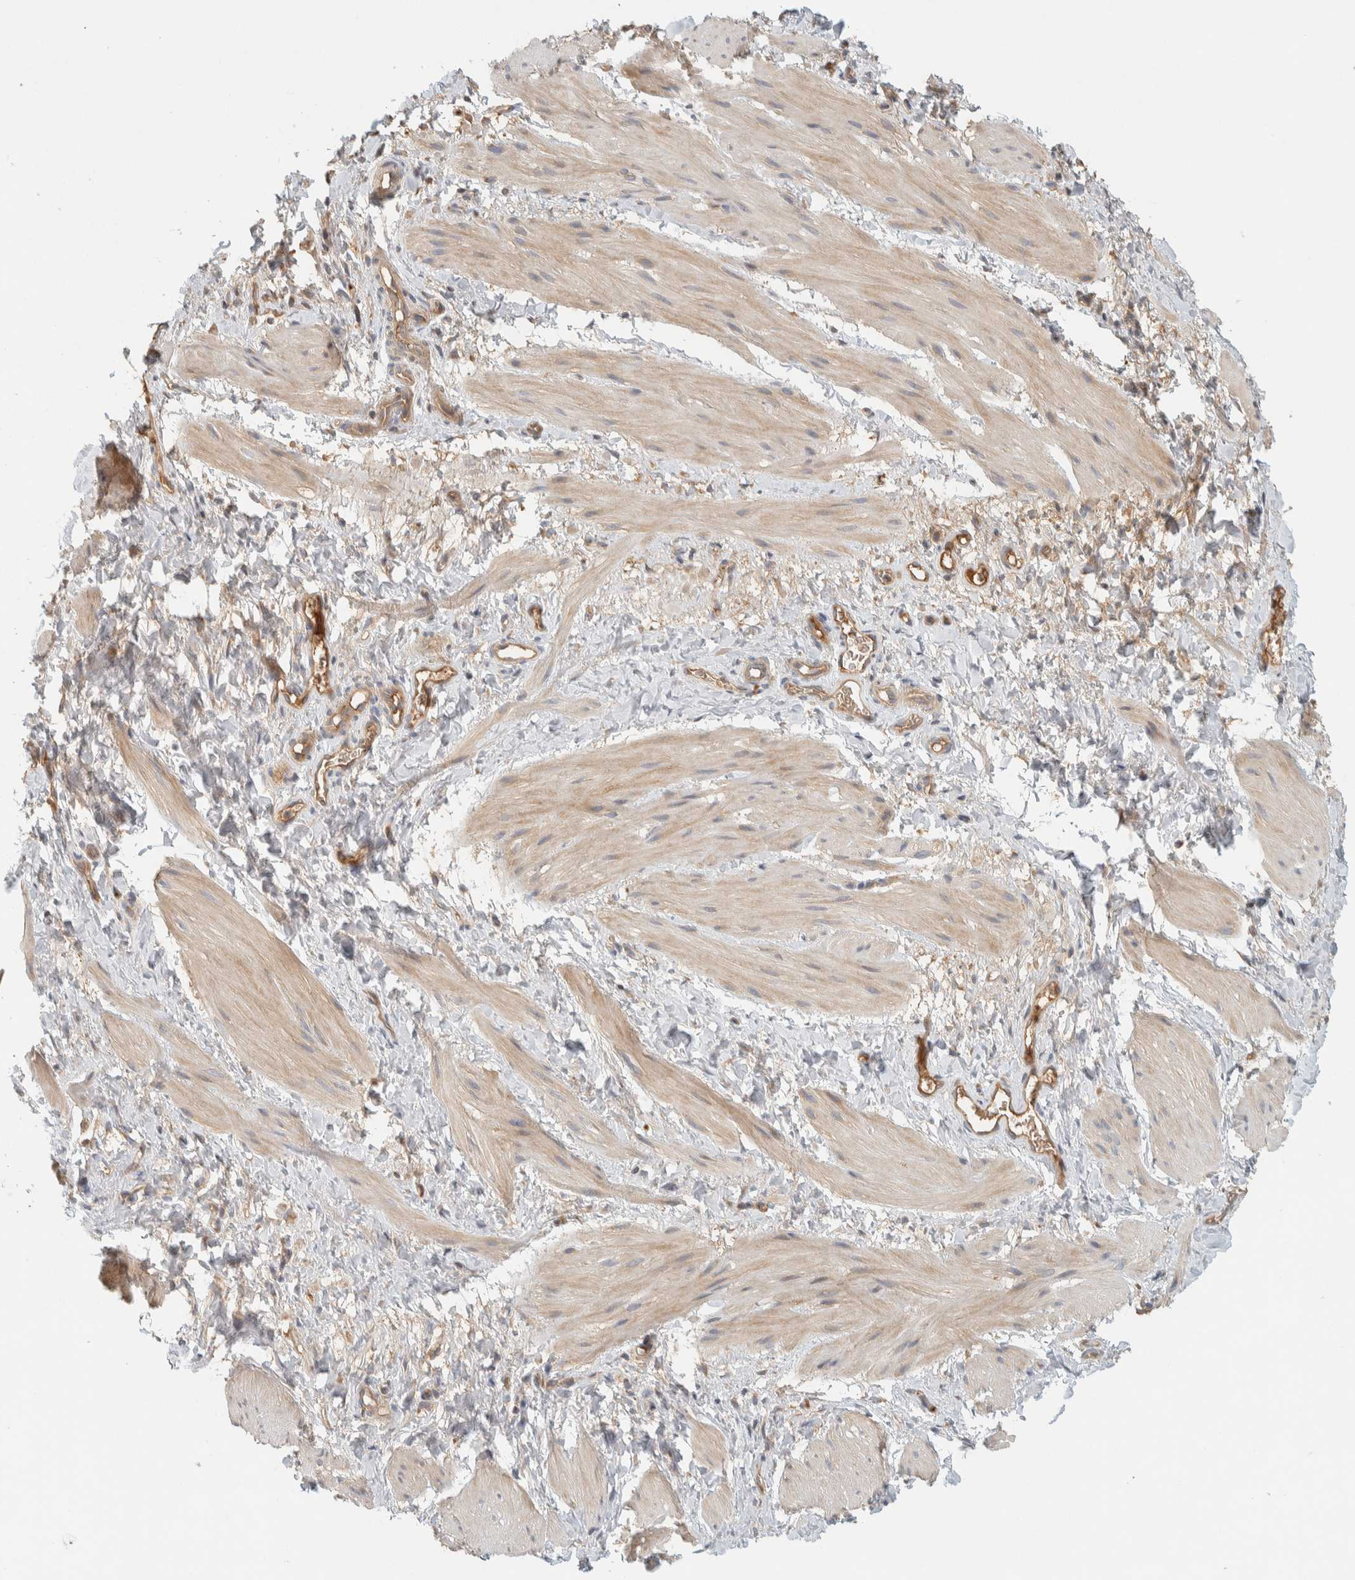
{"staining": {"intensity": "weak", "quantity": "<25%", "location": "cytoplasmic/membranous"}, "tissue": "smooth muscle", "cell_type": "Smooth muscle cells", "image_type": "normal", "snomed": [{"axis": "morphology", "description": "Normal tissue, NOS"}, {"axis": "topography", "description": "Smooth muscle"}], "caption": "An image of smooth muscle stained for a protein shows no brown staining in smooth muscle cells.", "gene": "FAM167A", "patient": {"sex": "male", "age": 16}}